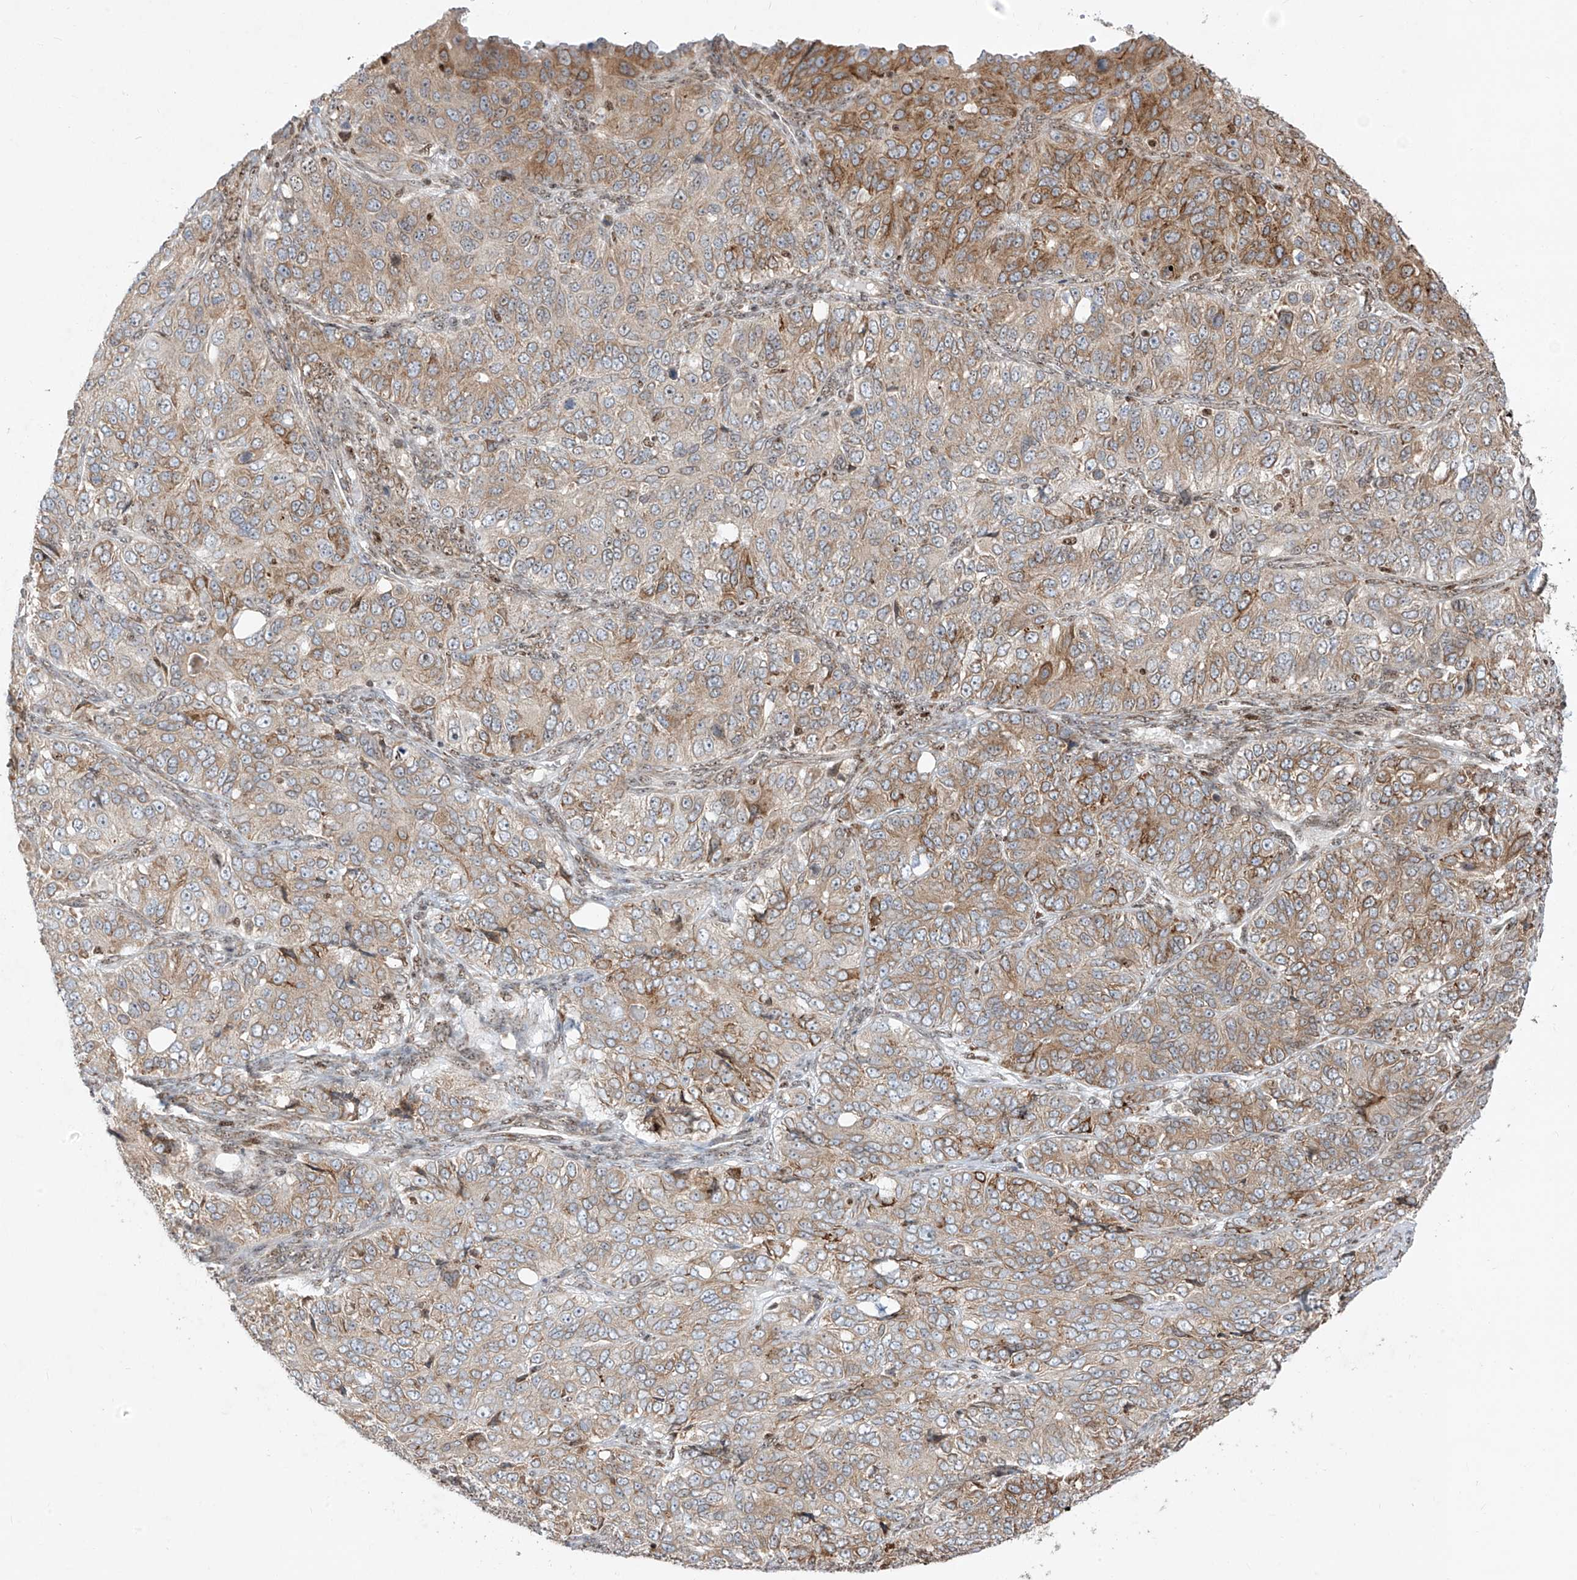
{"staining": {"intensity": "moderate", "quantity": ">75%", "location": "cytoplasmic/membranous"}, "tissue": "ovarian cancer", "cell_type": "Tumor cells", "image_type": "cancer", "snomed": [{"axis": "morphology", "description": "Carcinoma, endometroid"}, {"axis": "topography", "description": "Ovary"}], "caption": "The histopathology image demonstrates a brown stain indicating the presence of a protein in the cytoplasmic/membranous of tumor cells in ovarian endometroid carcinoma.", "gene": "ZBTB8A", "patient": {"sex": "female", "age": 51}}